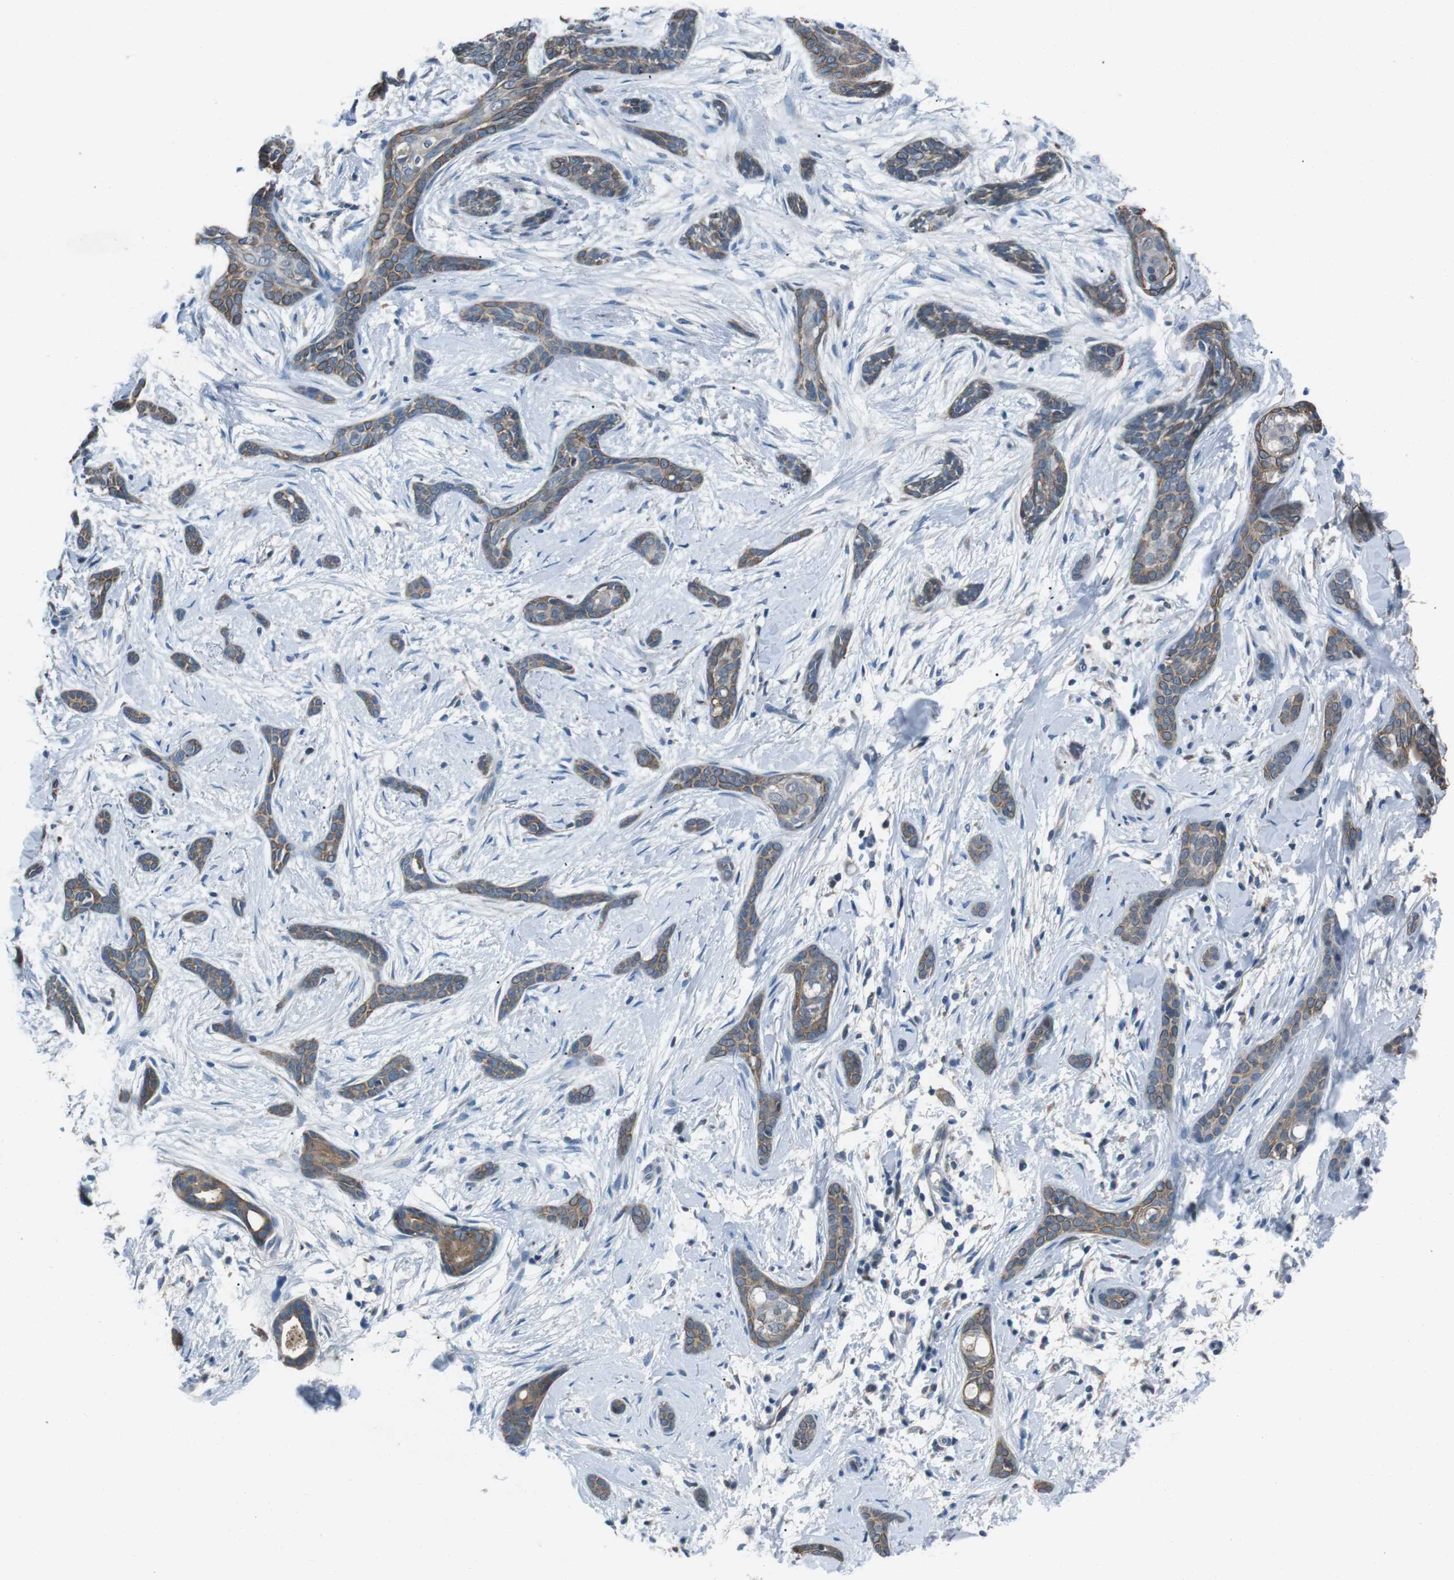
{"staining": {"intensity": "weak", "quantity": ">75%", "location": "cytoplasmic/membranous"}, "tissue": "skin cancer", "cell_type": "Tumor cells", "image_type": "cancer", "snomed": [{"axis": "morphology", "description": "Basal cell carcinoma"}, {"axis": "morphology", "description": "Adnexal tumor, benign"}, {"axis": "topography", "description": "Skin"}], "caption": "Tumor cells exhibit low levels of weak cytoplasmic/membranous staining in about >75% of cells in skin benign adnexal tumor. Using DAB (brown) and hematoxylin (blue) stains, captured at high magnification using brightfield microscopy.", "gene": "FAM3B", "patient": {"sex": "female", "age": 42}}